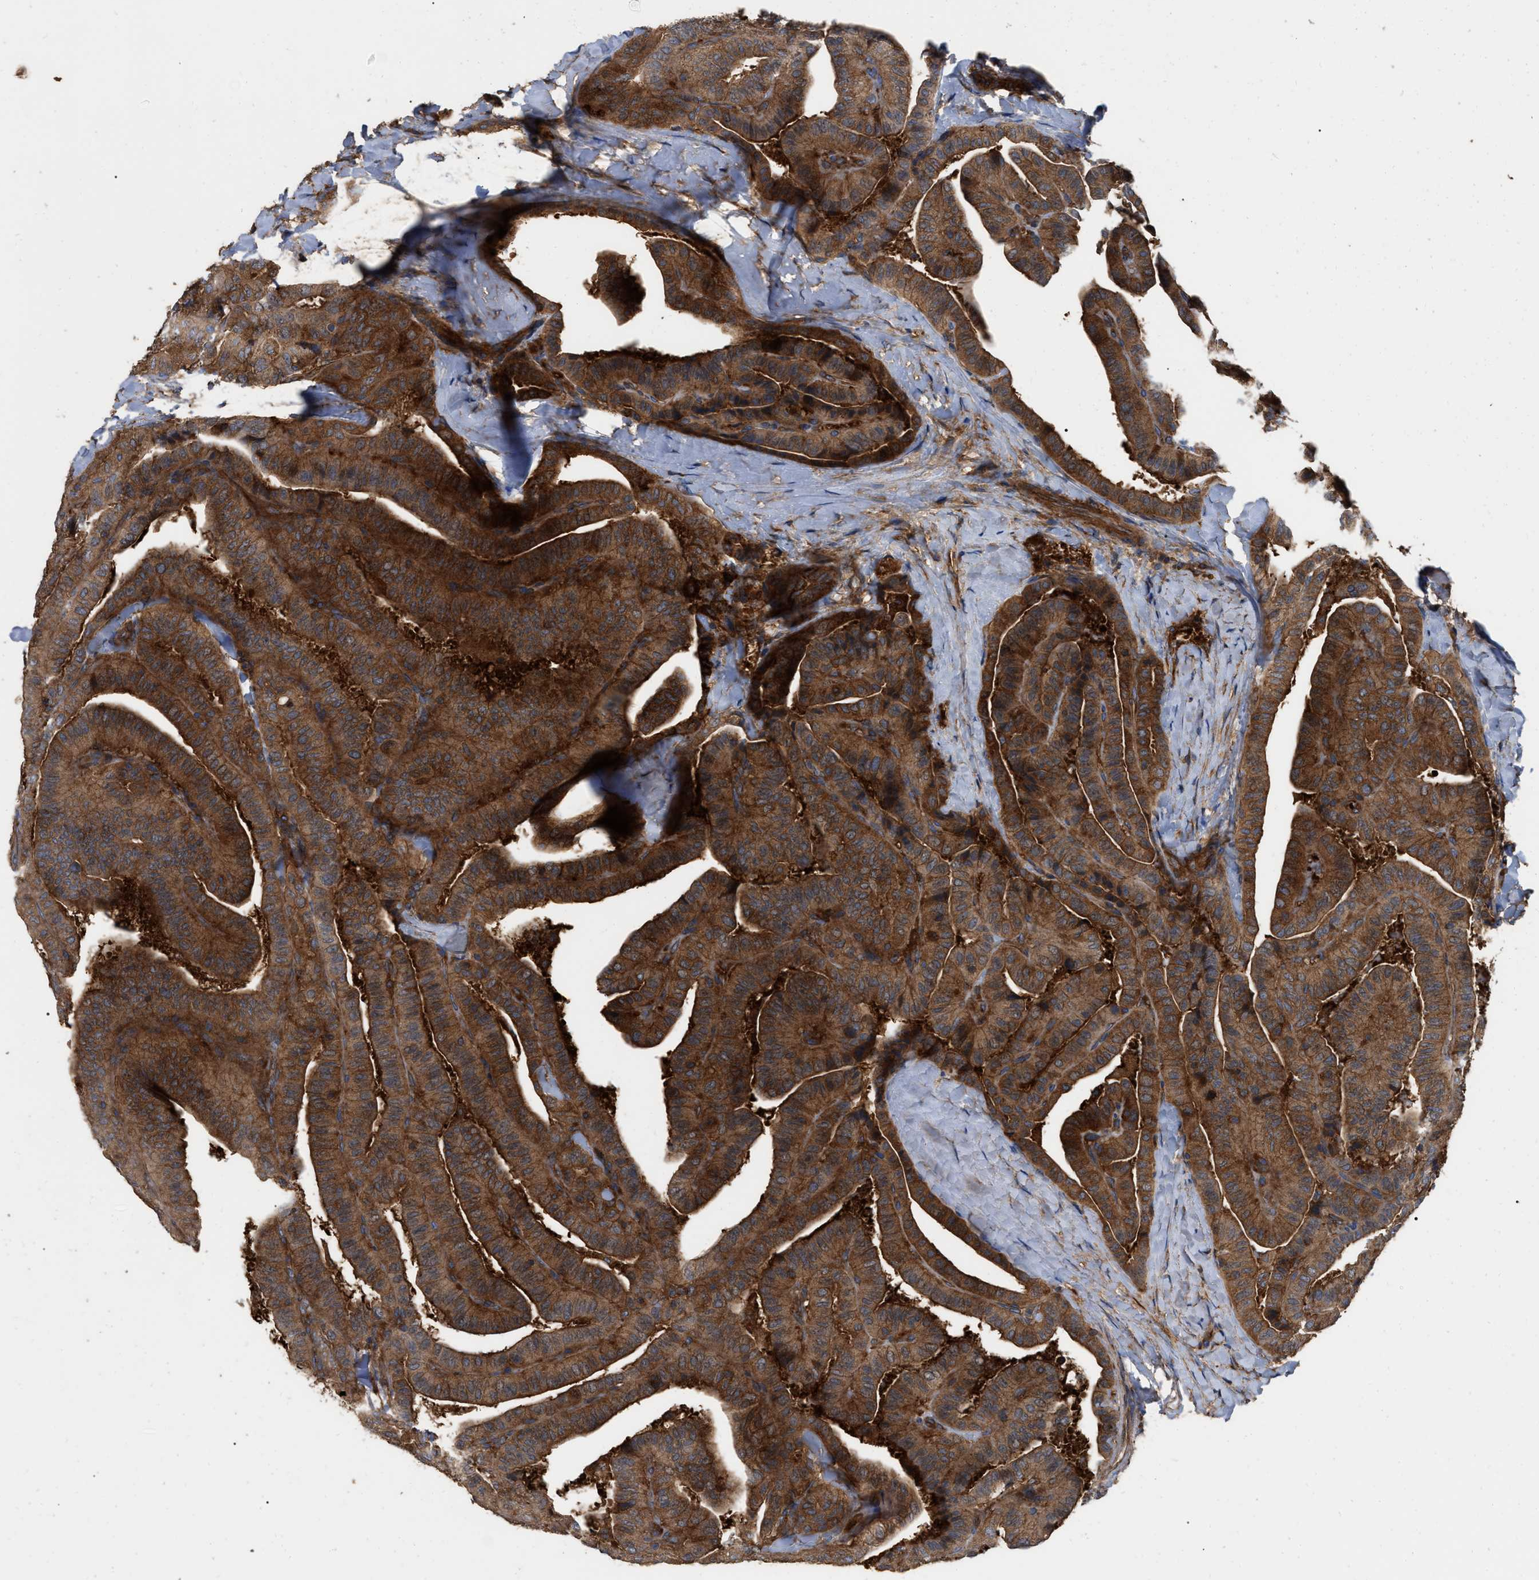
{"staining": {"intensity": "strong", "quantity": ">75%", "location": "cytoplasmic/membranous"}, "tissue": "thyroid cancer", "cell_type": "Tumor cells", "image_type": "cancer", "snomed": [{"axis": "morphology", "description": "Papillary adenocarcinoma, NOS"}, {"axis": "topography", "description": "Thyroid gland"}], "caption": "This is a micrograph of immunohistochemistry (IHC) staining of papillary adenocarcinoma (thyroid), which shows strong staining in the cytoplasmic/membranous of tumor cells.", "gene": "RABEP1", "patient": {"sex": "male", "age": 77}}